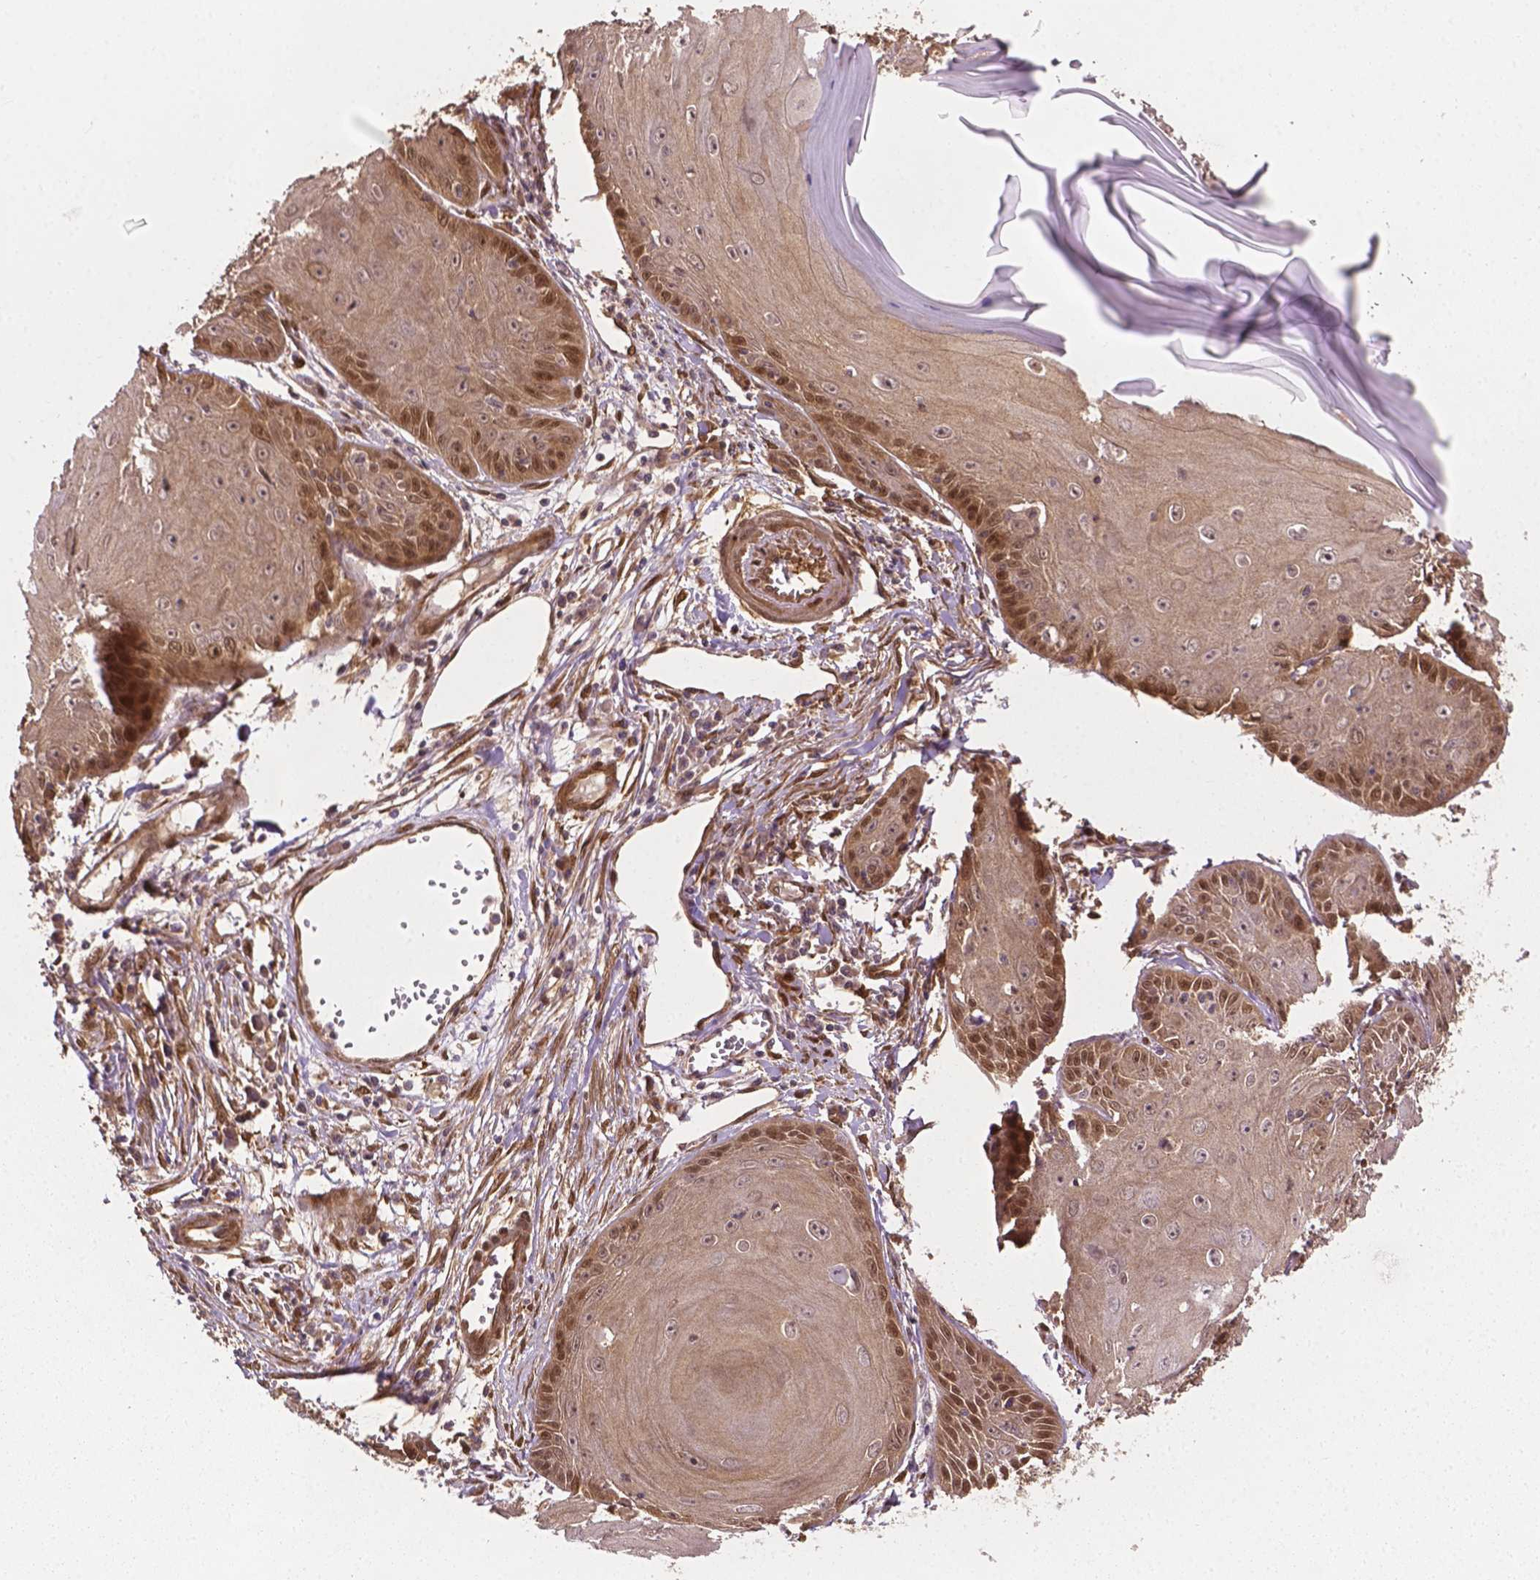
{"staining": {"intensity": "moderate", "quantity": "<25%", "location": "nuclear"}, "tissue": "skin cancer", "cell_type": "Tumor cells", "image_type": "cancer", "snomed": [{"axis": "morphology", "description": "Squamous cell carcinoma, NOS"}, {"axis": "topography", "description": "Skin"}, {"axis": "topography", "description": "Vulva"}], "caption": "Moderate nuclear positivity is present in approximately <25% of tumor cells in skin squamous cell carcinoma.", "gene": "YAP1", "patient": {"sex": "female", "age": 85}}